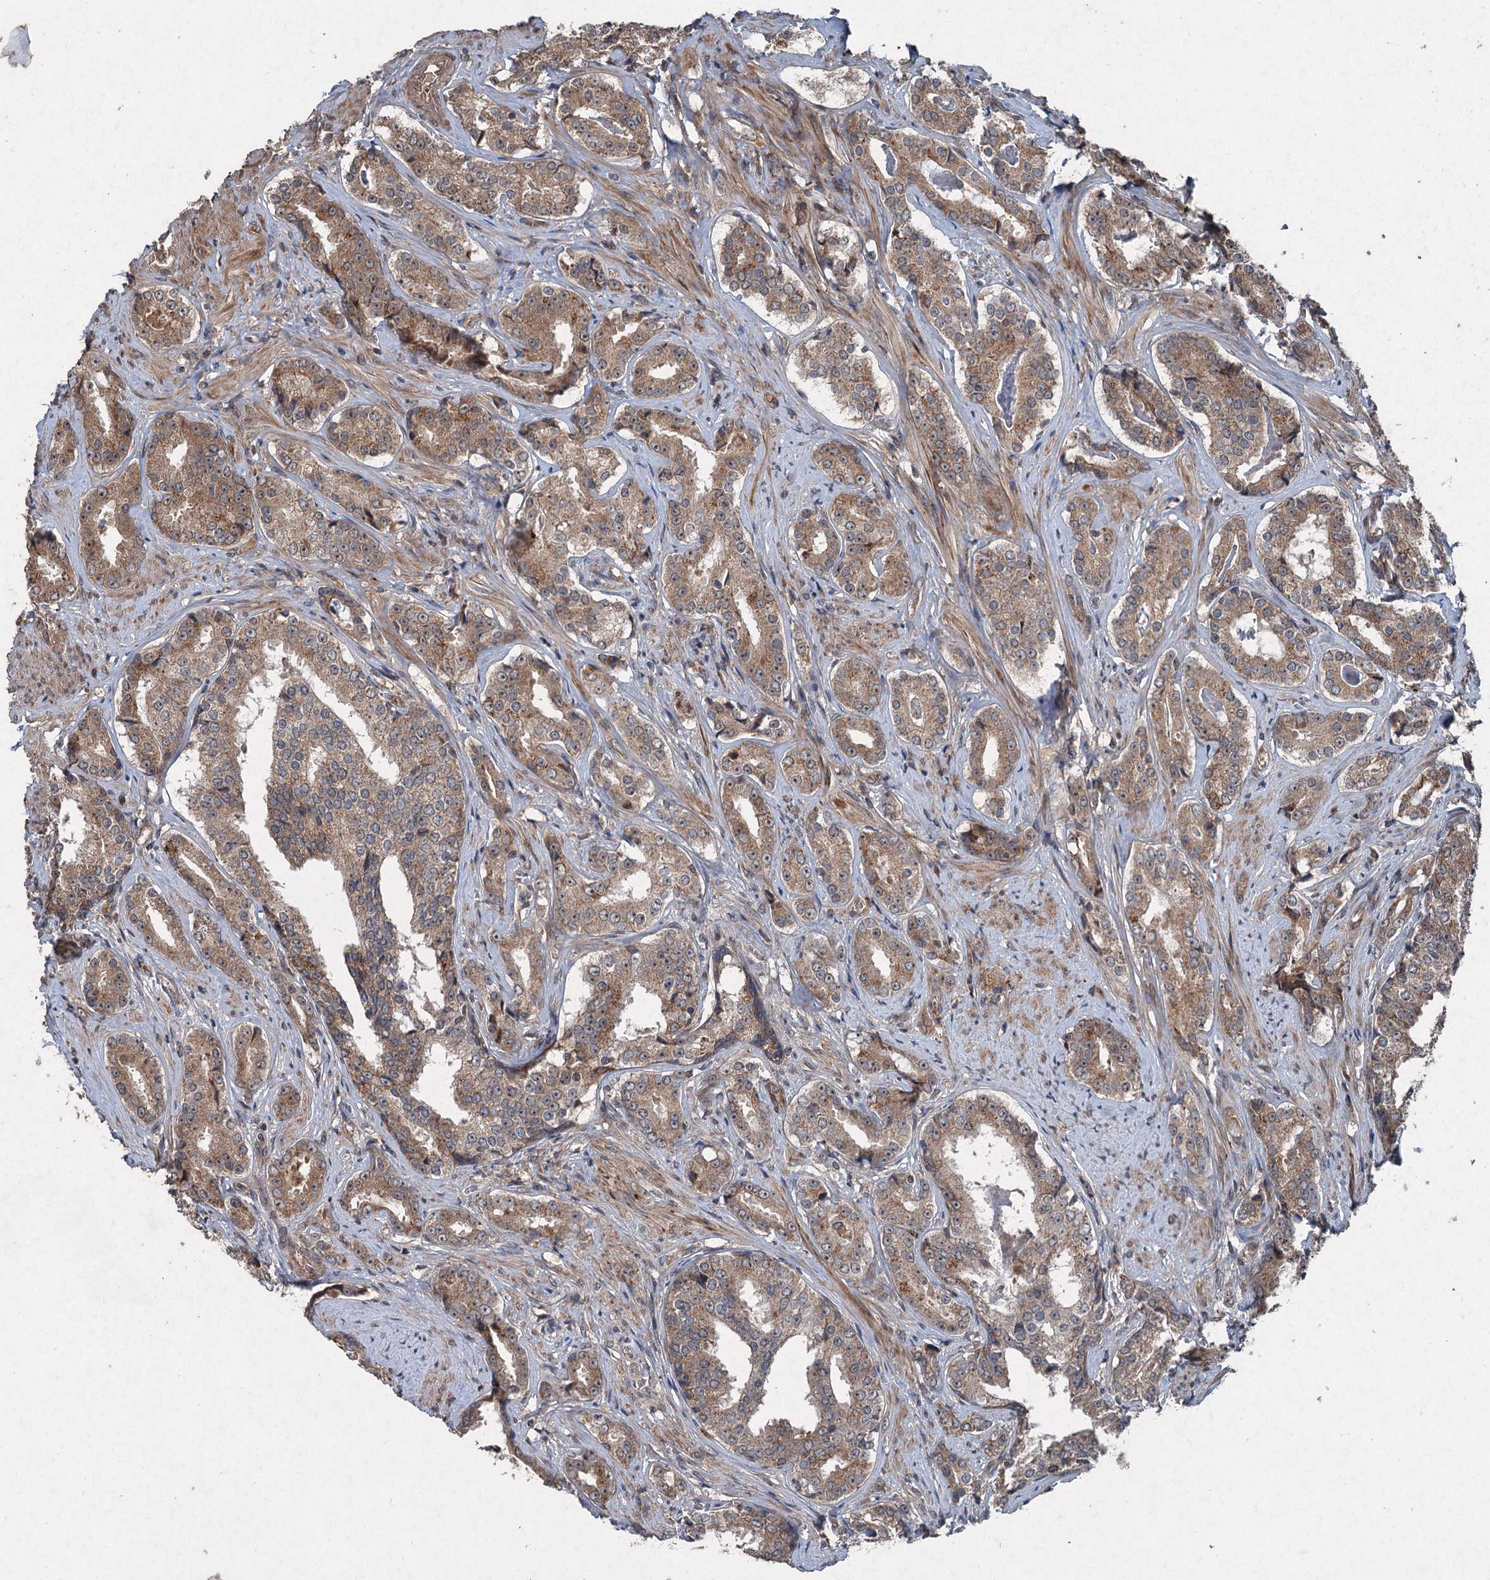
{"staining": {"intensity": "moderate", "quantity": ">75%", "location": "cytoplasmic/membranous"}, "tissue": "prostate cancer", "cell_type": "Tumor cells", "image_type": "cancer", "snomed": [{"axis": "morphology", "description": "Adenocarcinoma, High grade"}, {"axis": "topography", "description": "Prostate"}], "caption": "A medium amount of moderate cytoplasmic/membranous staining is identified in approximately >75% of tumor cells in prostate cancer (high-grade adenocarcinoma) tissue.", "gene": "ALAS1", "patient": {"sex": "male", "age": 58}}